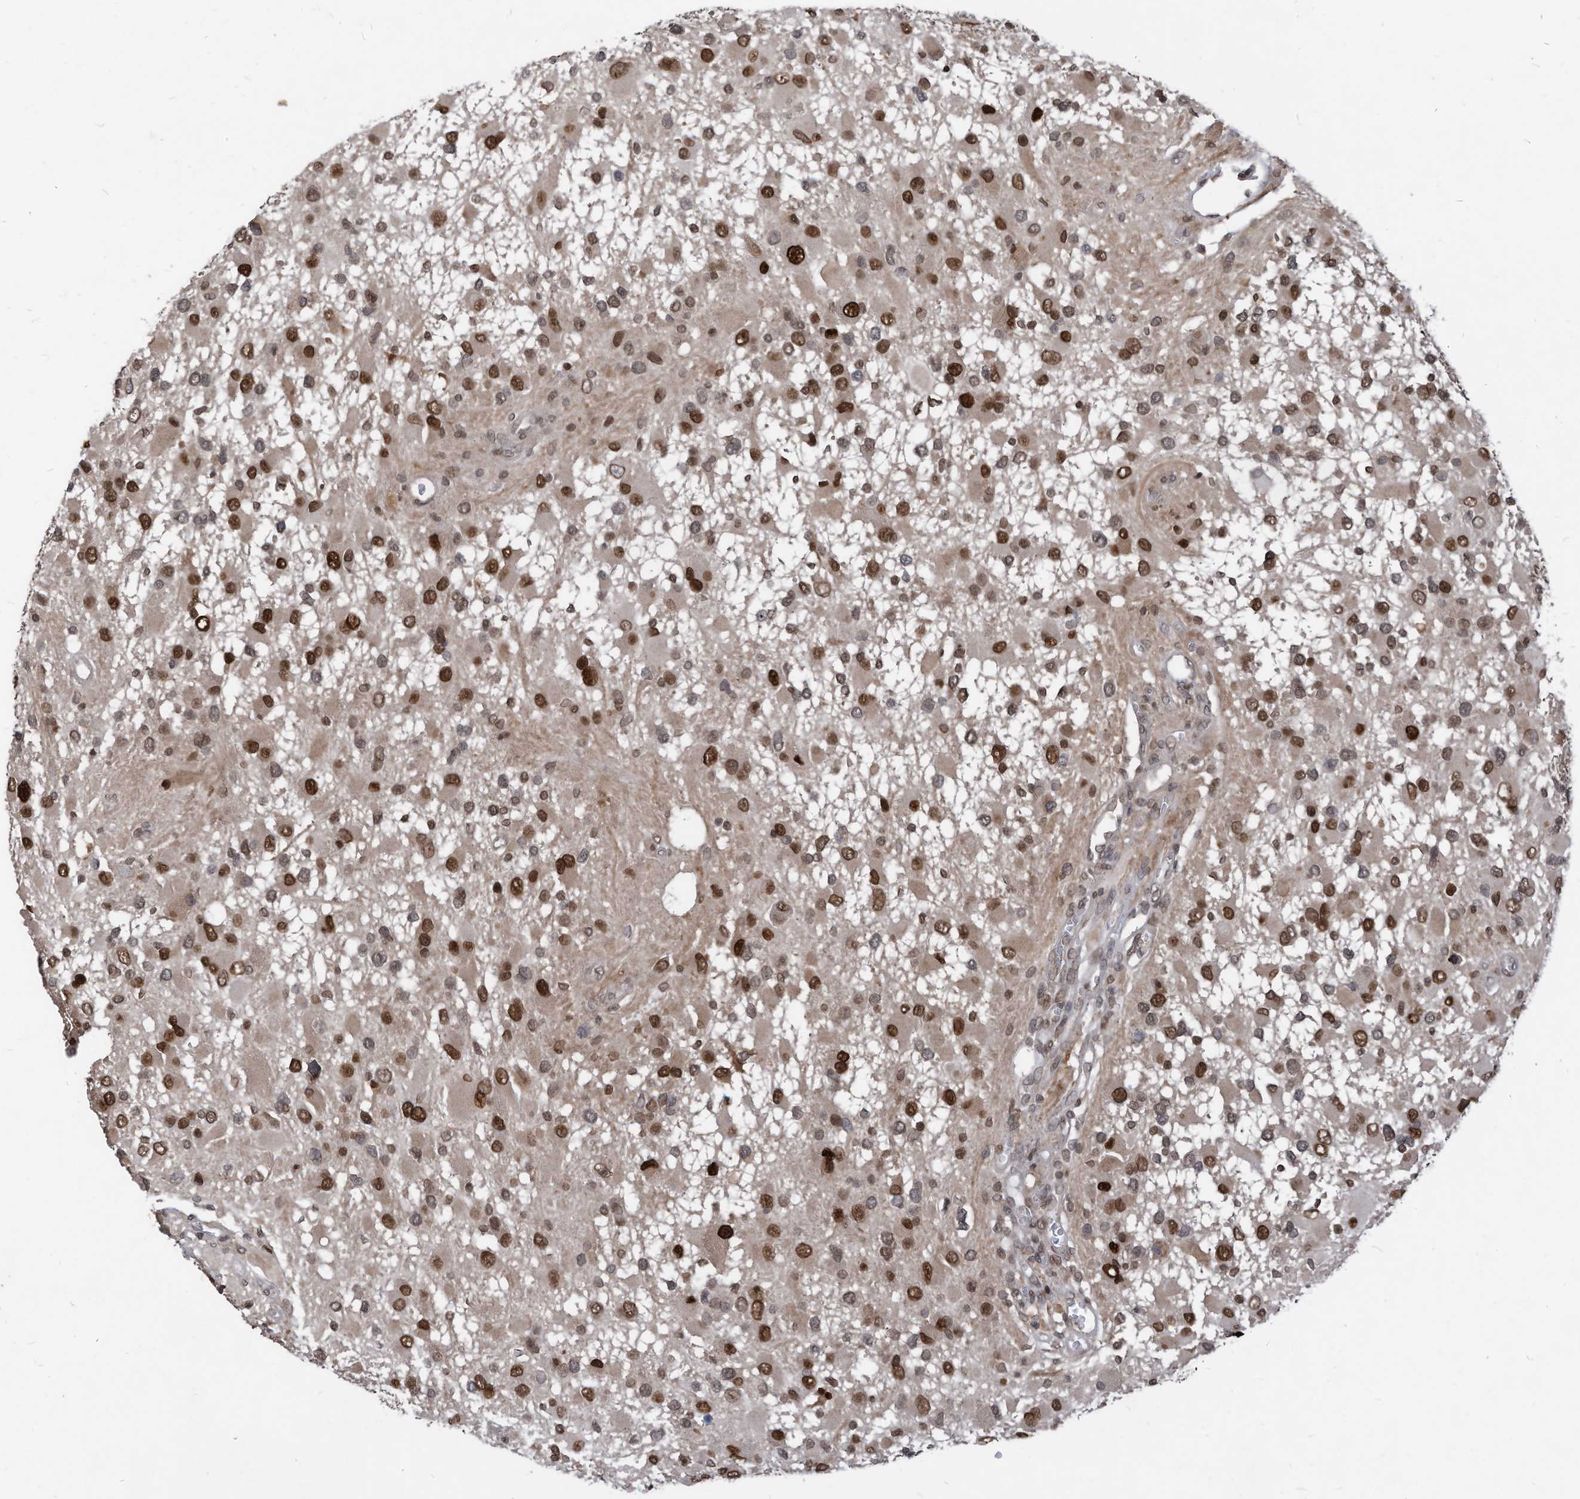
{"staining": {"intensity": "strong", "quantity": ">75%", "location": "nuclear"}, "tissue": "glioma", "cell_type": "Tumor cells", "image_type": "cancer", "snomed": [{"axis": "morphology", "description": "Glioma, malignant, High grade"}, {"axis": "topography", "description": "Brain"}], "caption": "Immunohistochemistry (IHC) of malignant glioma (high-grade) displays high levels of strong nuclear expression in approximately >75% of tumor cells.", "gene": "KPNB1", "patient": {"sex": "male", "age": 53}}